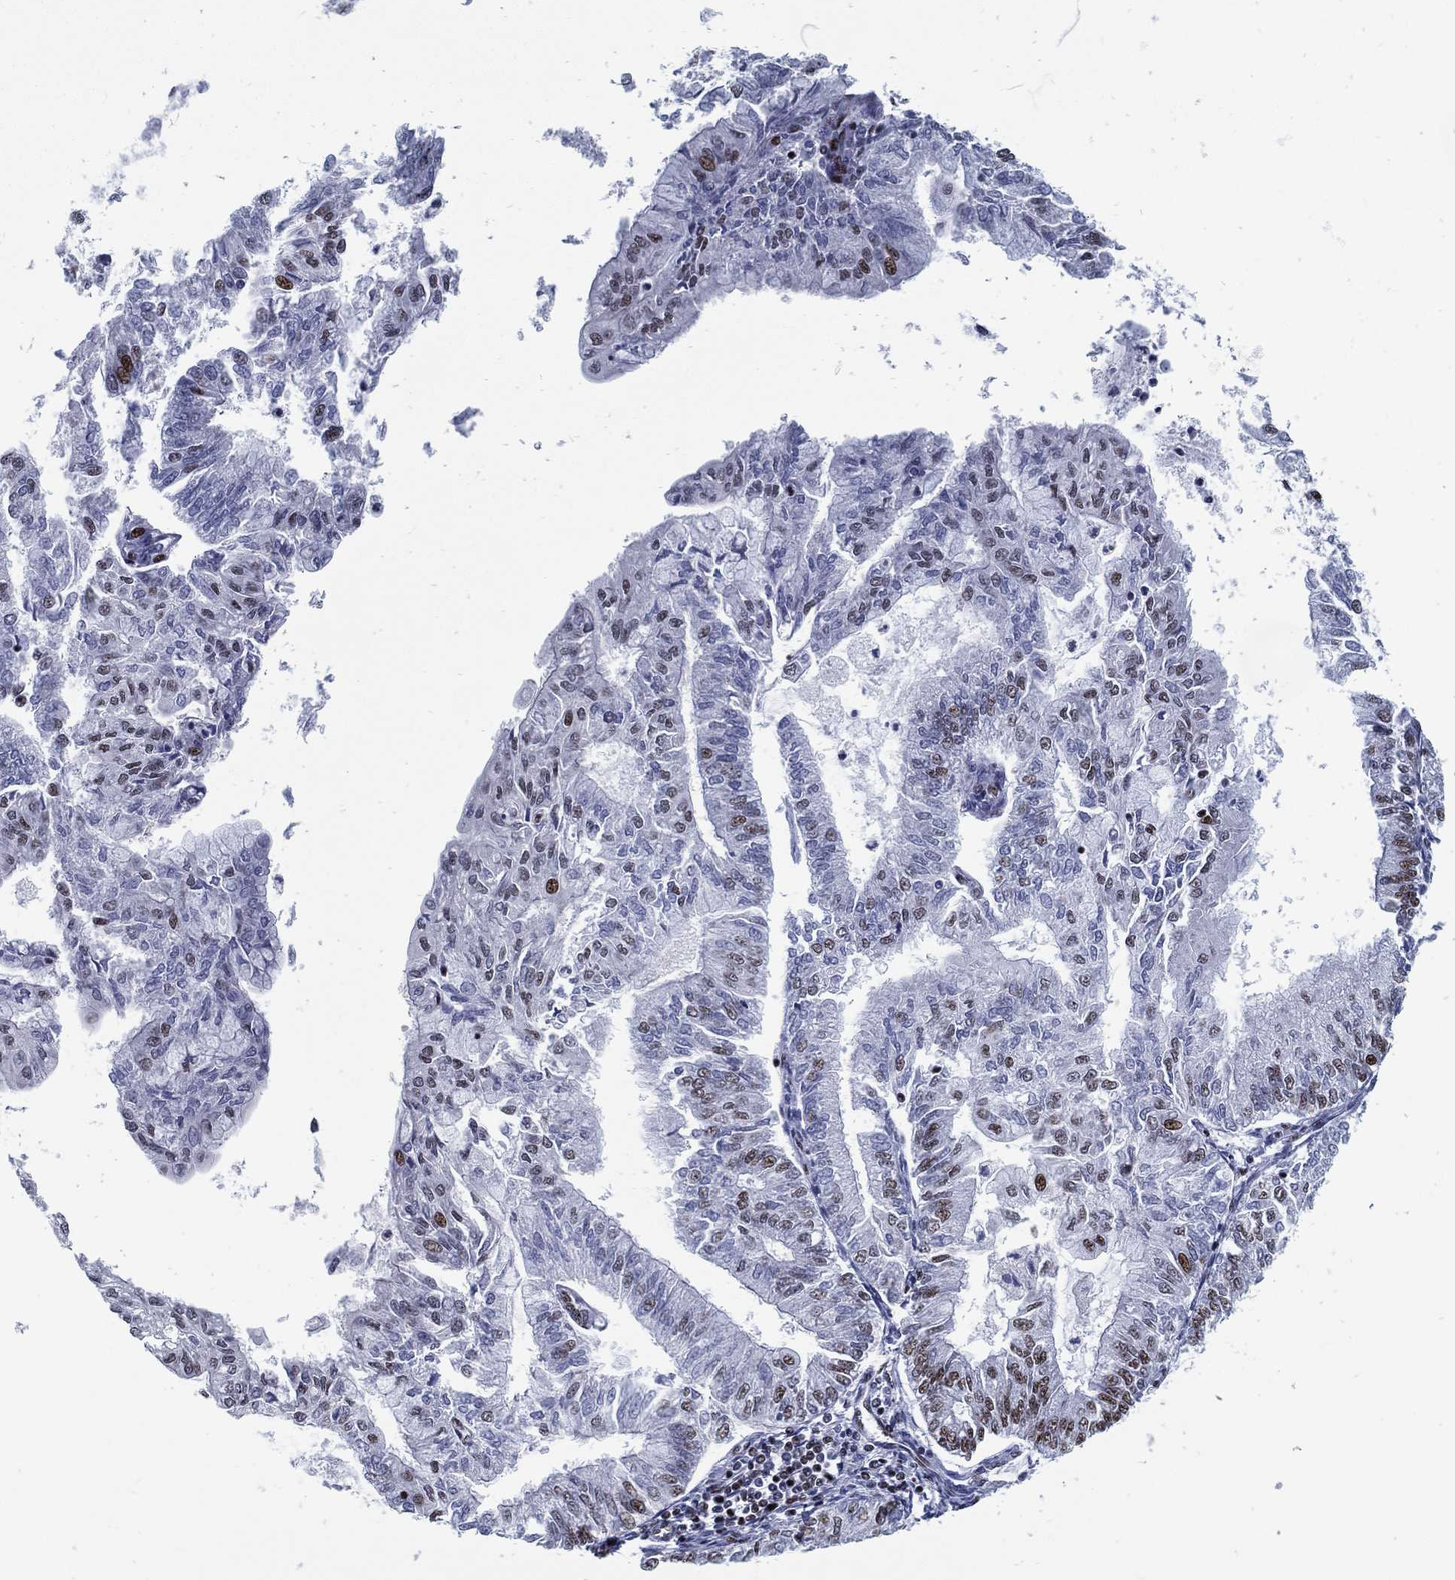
{"staining": {"intensity": "moderate", "quantity": "<25%", "location": "nuclear"}, "tissue": "endometrial cancer", "cell_type": "Tumor cells", "image_type": "cancer", "snomed": [{"axis": "morphology", "description": "Adenocarcinoma, NOS"}, {"axis": "topography", "description": "Endometrium"}], "caption": "Immunohistochemistry of endometrial cancer exhibits low levels of moderate nuclear staining in about <25% of tumor cells. (Stains: DAB (3,3'-diaminobenzidine) in brown, nuclei in blue, Microscopy: brightfield microscopy at high magnification).", "gene": "CYB561D2", "patient": {"sex": "female", "age": 59}}